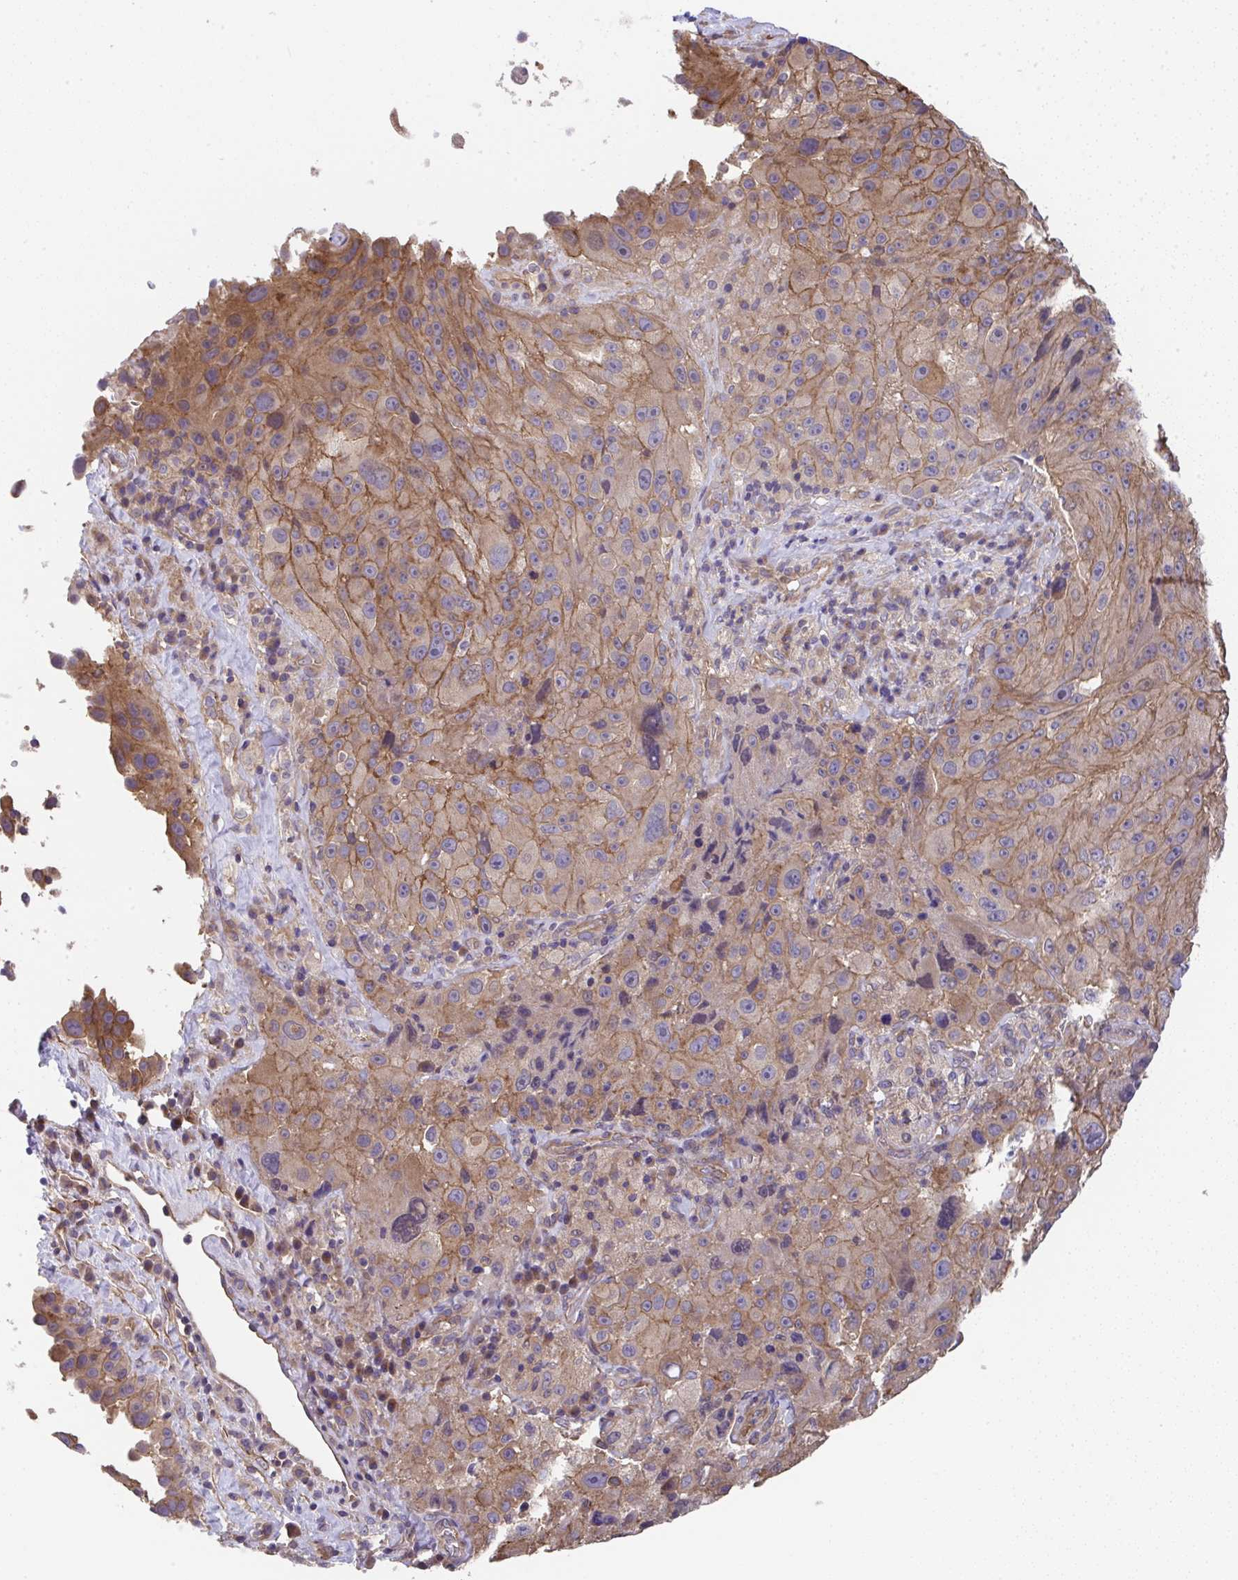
{"staining": {"intensity": "moderate", "quantity": ">75%", "location": "cytoplasmic/membranous"}, "tissue": "melanoma", "cell_type": "Tumor cells", "image_type": "cancer", "snomed": [{"axis": "morphology", "description": "Malignant melanoma, Metastatic site"}, {"axis": "topography", "description": "Lymph node"}], "caption": "Protein analysis of melanoma tissue shows moderate cytoplasmic/membranous staining in about >75% of tumor cells. (Brightfield microscopy of DAB IHC at high magnification).", "gene": "ZNF696", "patient": {"sex": "male", "age": 62}}